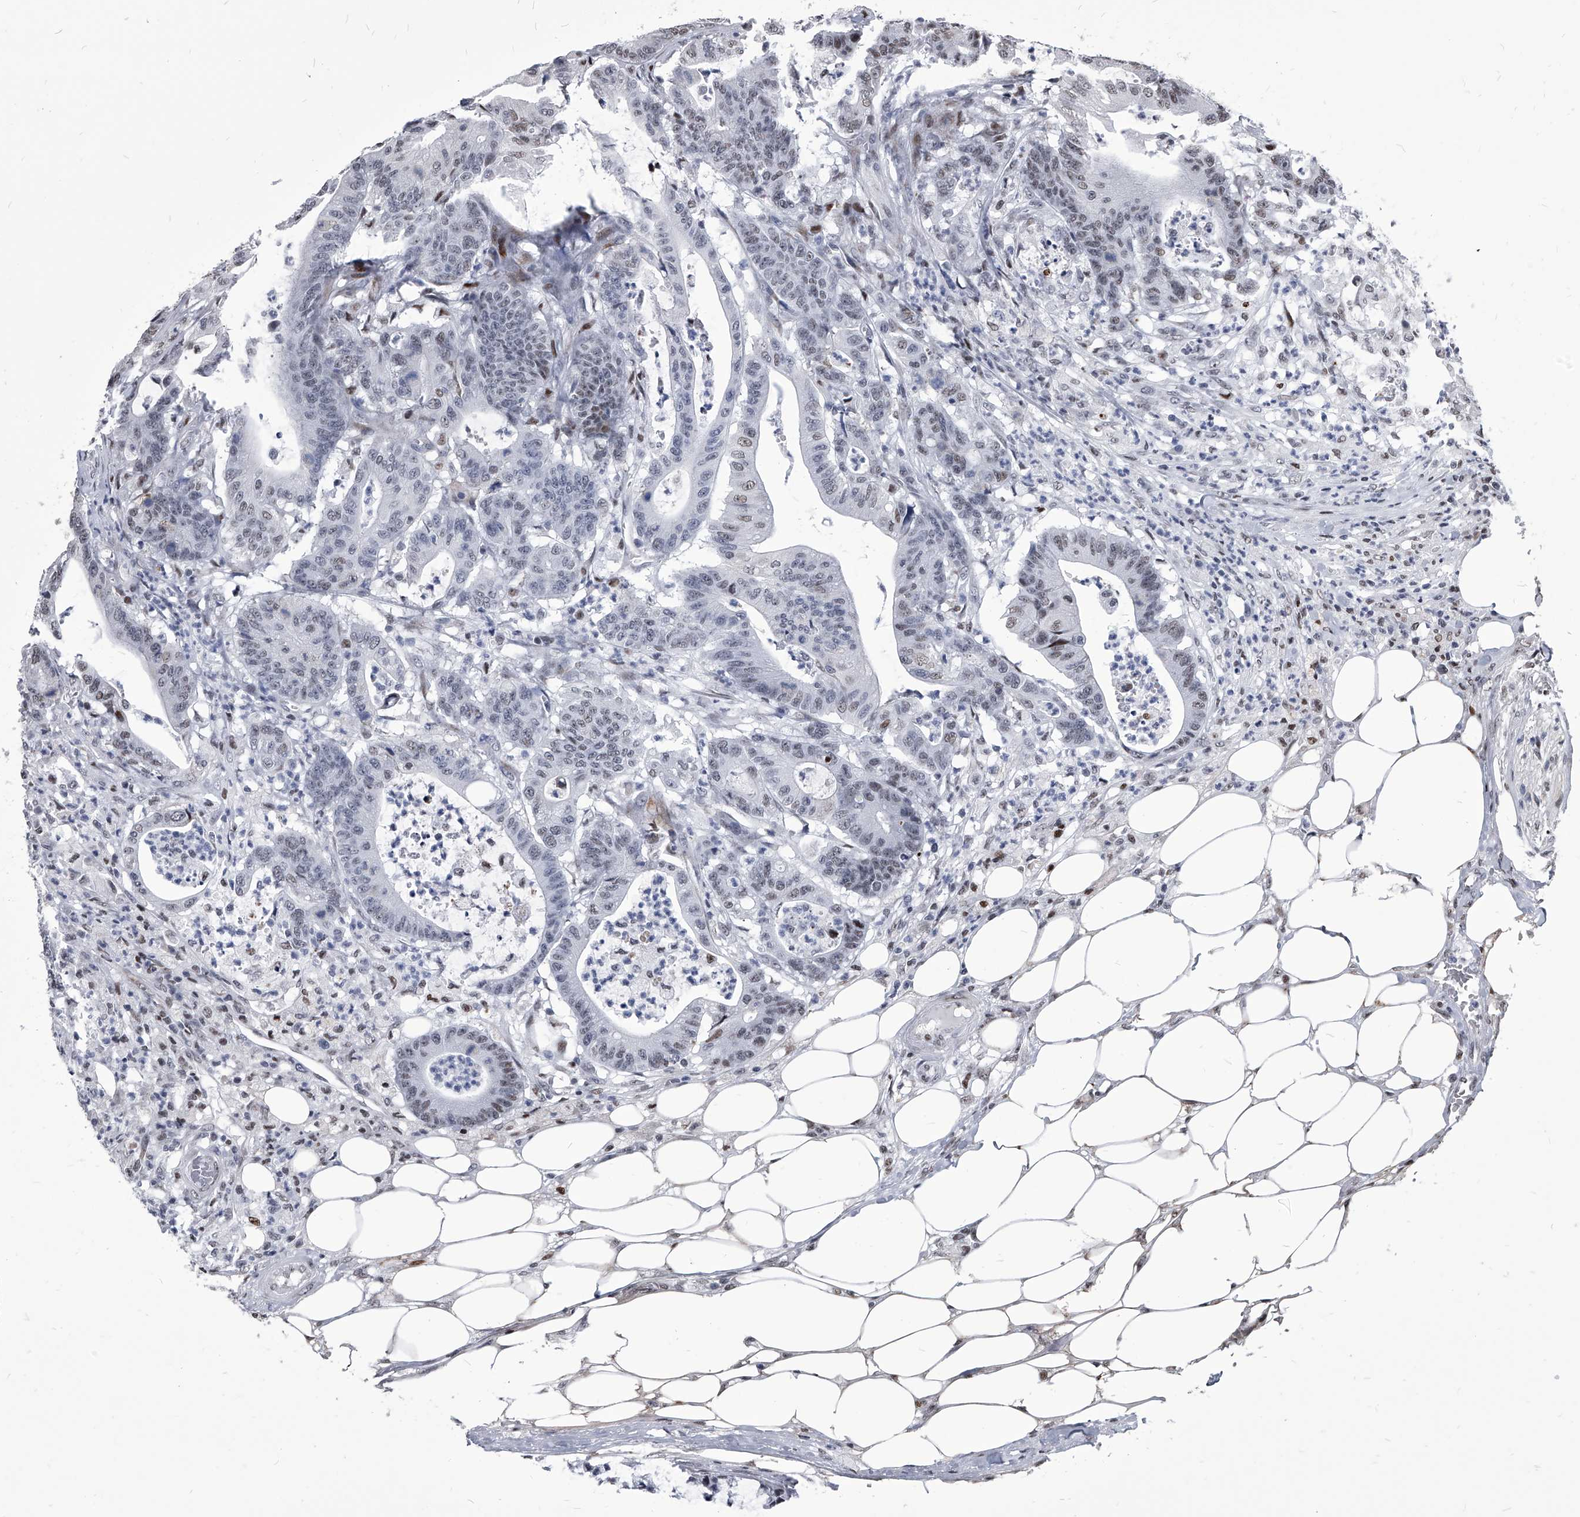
{"staining": {"intensity": "moderate", "quantity": "<25%", "location": "nuclear"}, "tissue": "colorectal cancer", "cell_type": "Tumor cells", "image_type": "cancer", "snomed": [{"axis": "morphology", "description": "Adenocarcinoma, NOS"}, {"axis": "topography", "description": "Colon"}], "caption": "This histopathology image displays IHC staining of colorectal adenocarcinoma, with low moderate nuclear positivity in about <25% of tumor cells.", "gene": "CMTR1", "patient": {"sex": "female", "age": 84}}